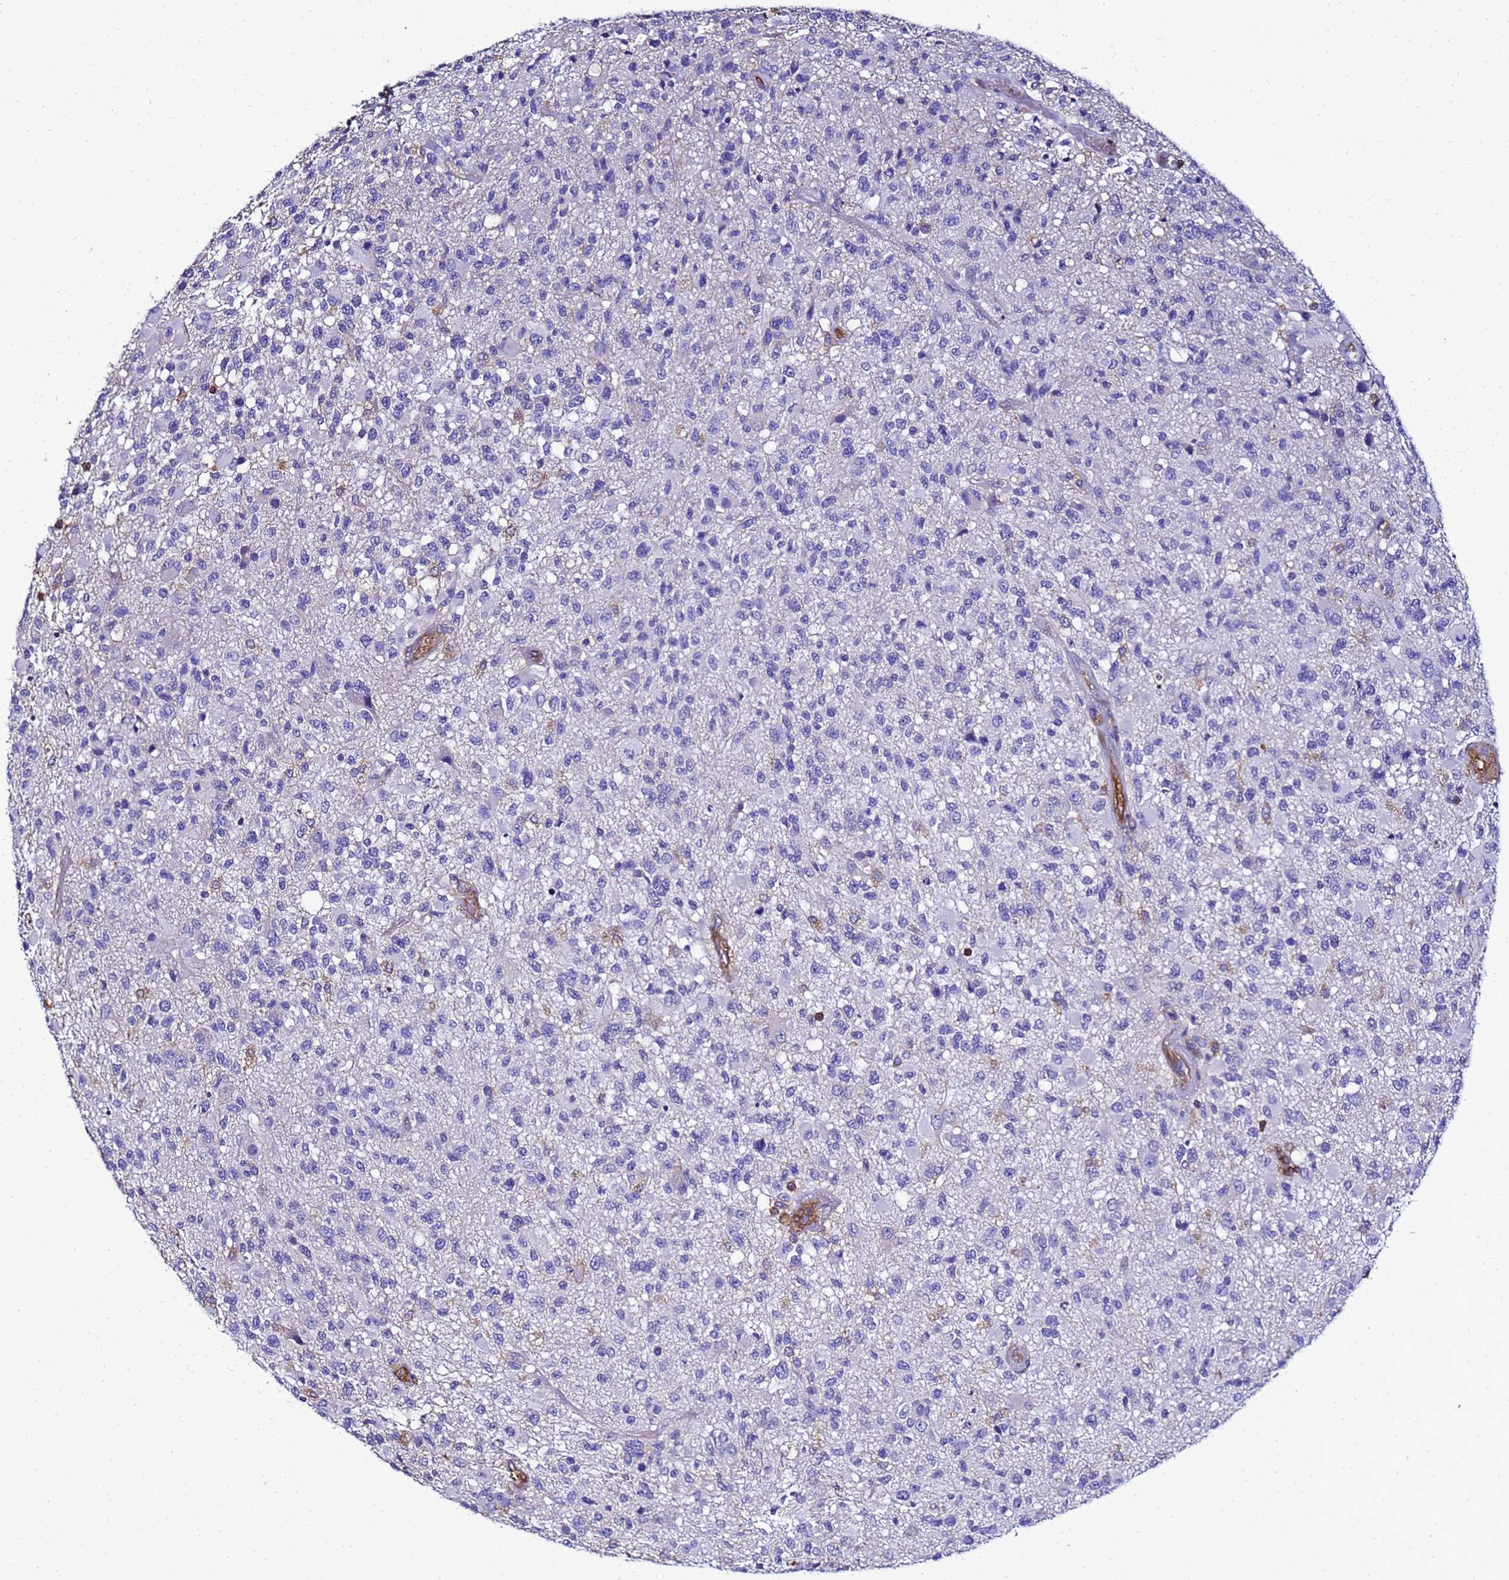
{"staining": {"intensity": "negative", "quantity": "none", "location": "none"}, "tissue": "glioma", "cell_type": "Tumor cells", "image_type": "cancer", "snomed": [{"axis": "morphology", "description": "Glioma, malignant, High grade"}, {"axis": "morphology", "description": "Glioblastoma, NOS"}, {"axis": "topography", "description": "Brain"}], "caption": "DAB (3,3'-diaminobenzidine) immunohistochemical staining of human malignant glioma (high-grade) reveals no significant expression in tumor cells.", "gene": "MYL12A", "patient": {"sex": "male", "age": 60}}